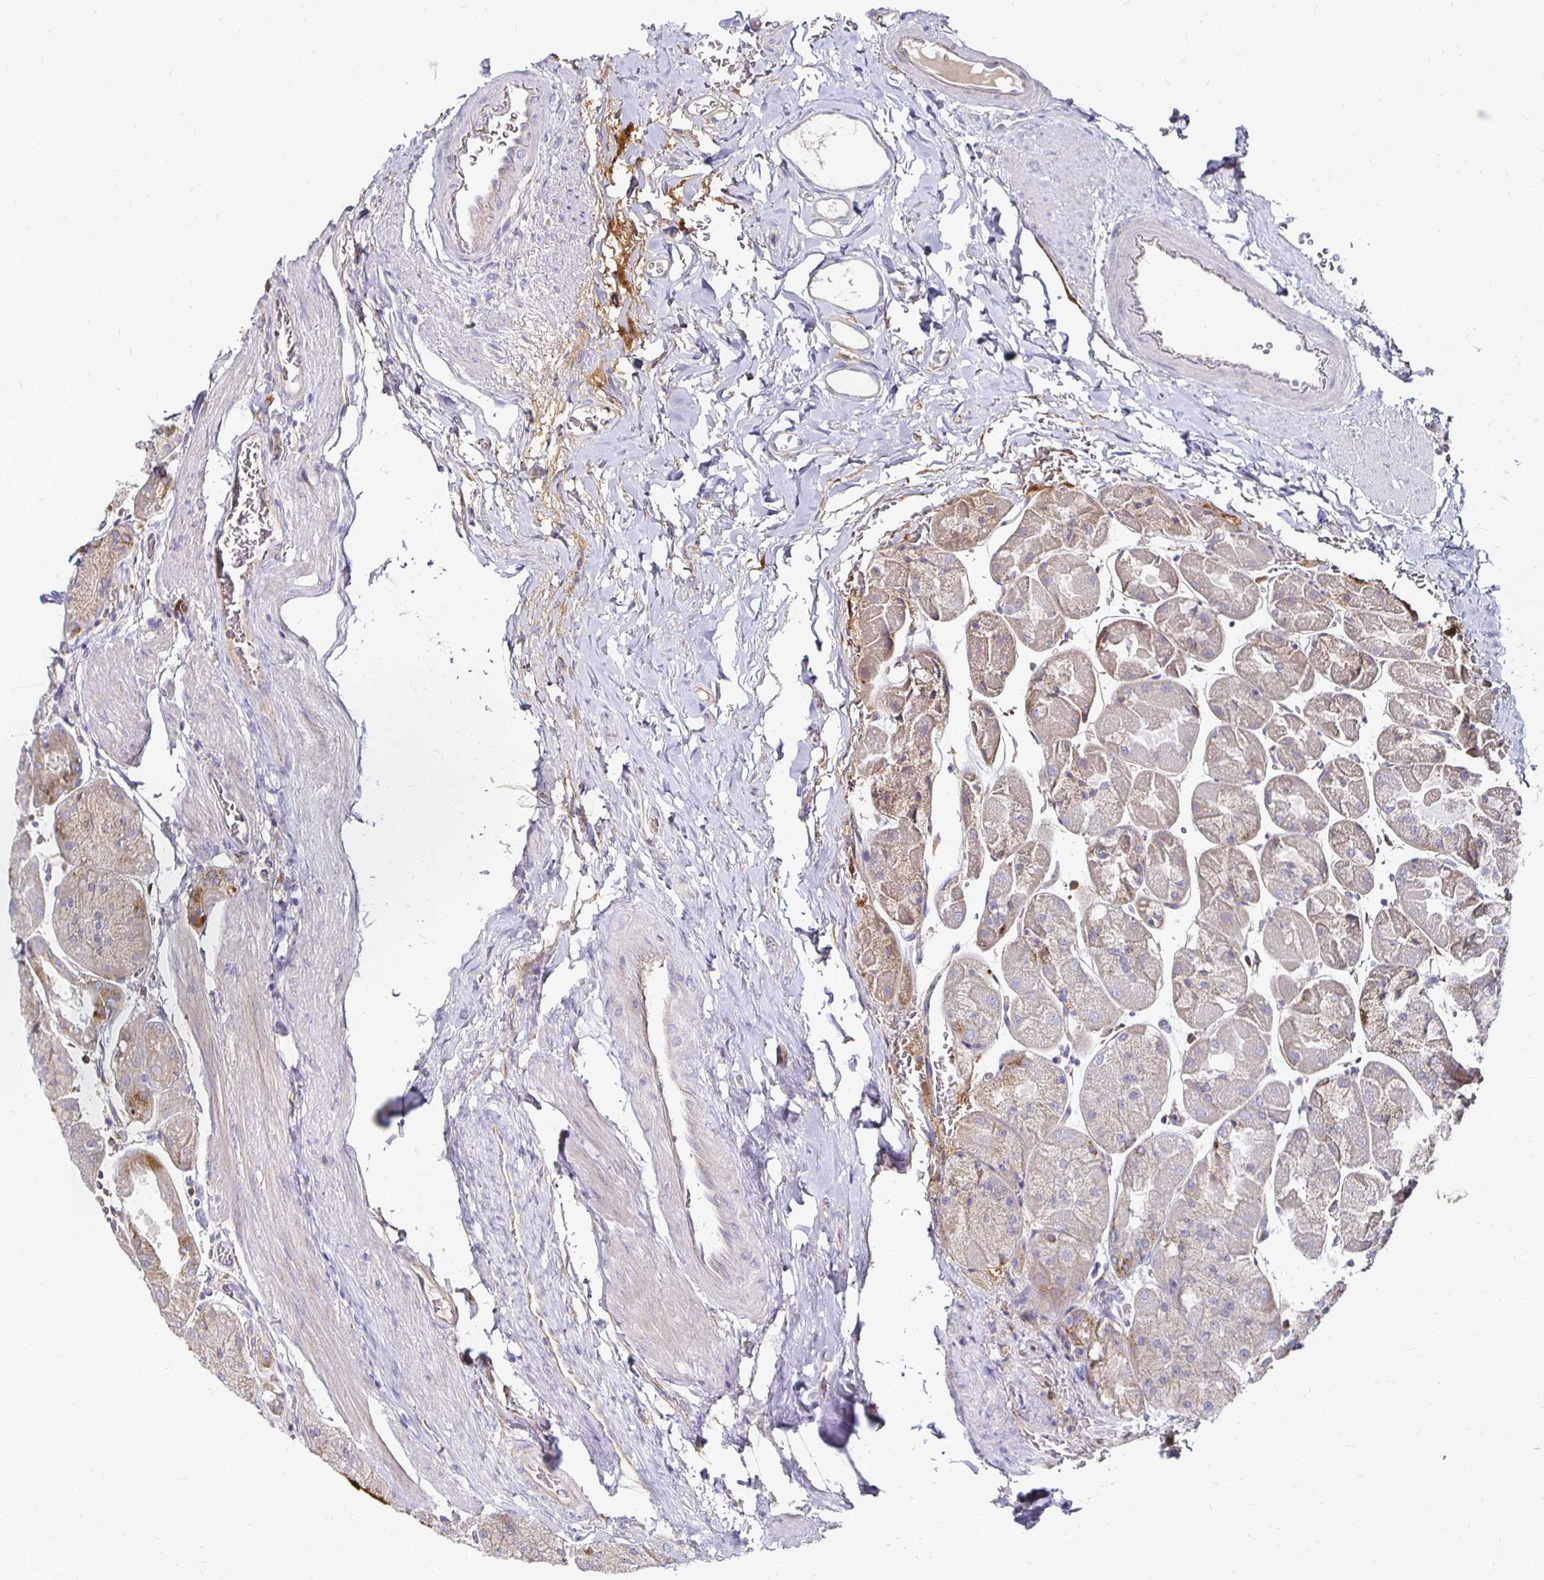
{"staining": {"intensity": "moderate", "quantity": "<25%", "location": "cytoplasmic/membranous"}, "tissue": "stomach", "cell_type": "Glandular cells", "image_type": "normal", "snomed": [{"axis": "morphology", "description": "Normal tissue, NOS"}, {"axis": "topography", "description": "Stomach"}], "caption": "A micrograph of stomach stained for a protein displays moderate cytoplasmic/membranous brown staining in glandular cells. (Stains: DAB (3,3'-diaminobenzidine) in brown, nuclei in blue, Microscopy: brightfield microscopy at high magnification).", "gene": "NCSTN", "patient": {"sex": "female", "age": 61}}